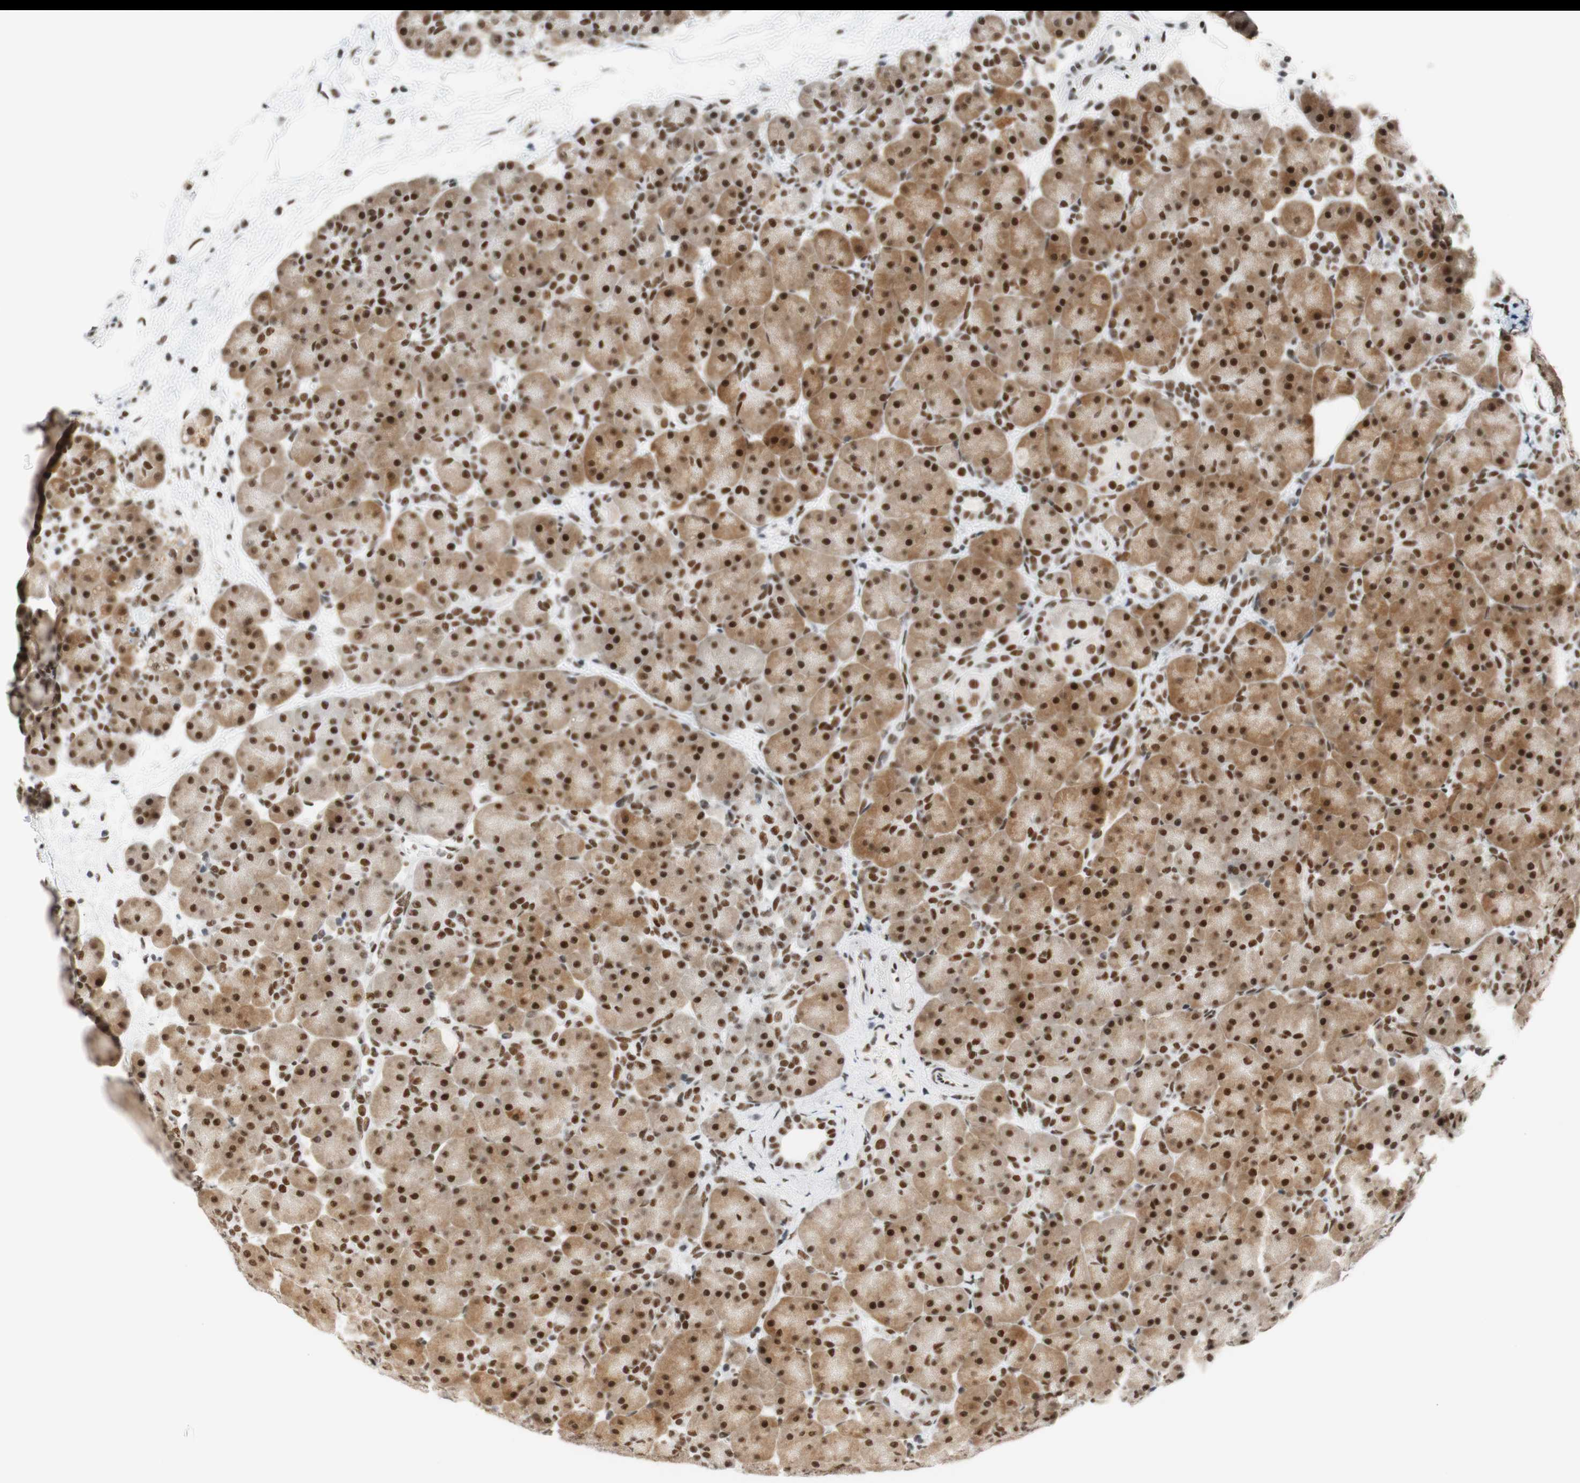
{"staining": {"intensity": "moderate", "quantity": "25%-75%", "location": "cytoplasmic/membranous,nuclear"}, "tissue": "pancreas", "cell_type": "Exocrine glandular cells", "image_type": "normal", "snomed": [{"axis": "morphology", "description": "Normal tissue, NOS"}, {"axis": "topography", "description": "Pancreas"}], "caption": "The micrograph demonstrates immunohistochemical staining of normal pancreas. There is moderate cytoplasmic/membranous,nuclear positivity is seen in approximately 25%-75% of exocrine glandular cells. (DAB IHC, brown staining for protein, blue staining for nuclei).", "gene": "RNF20", "patient": {"sex": "male", "age": 66}}